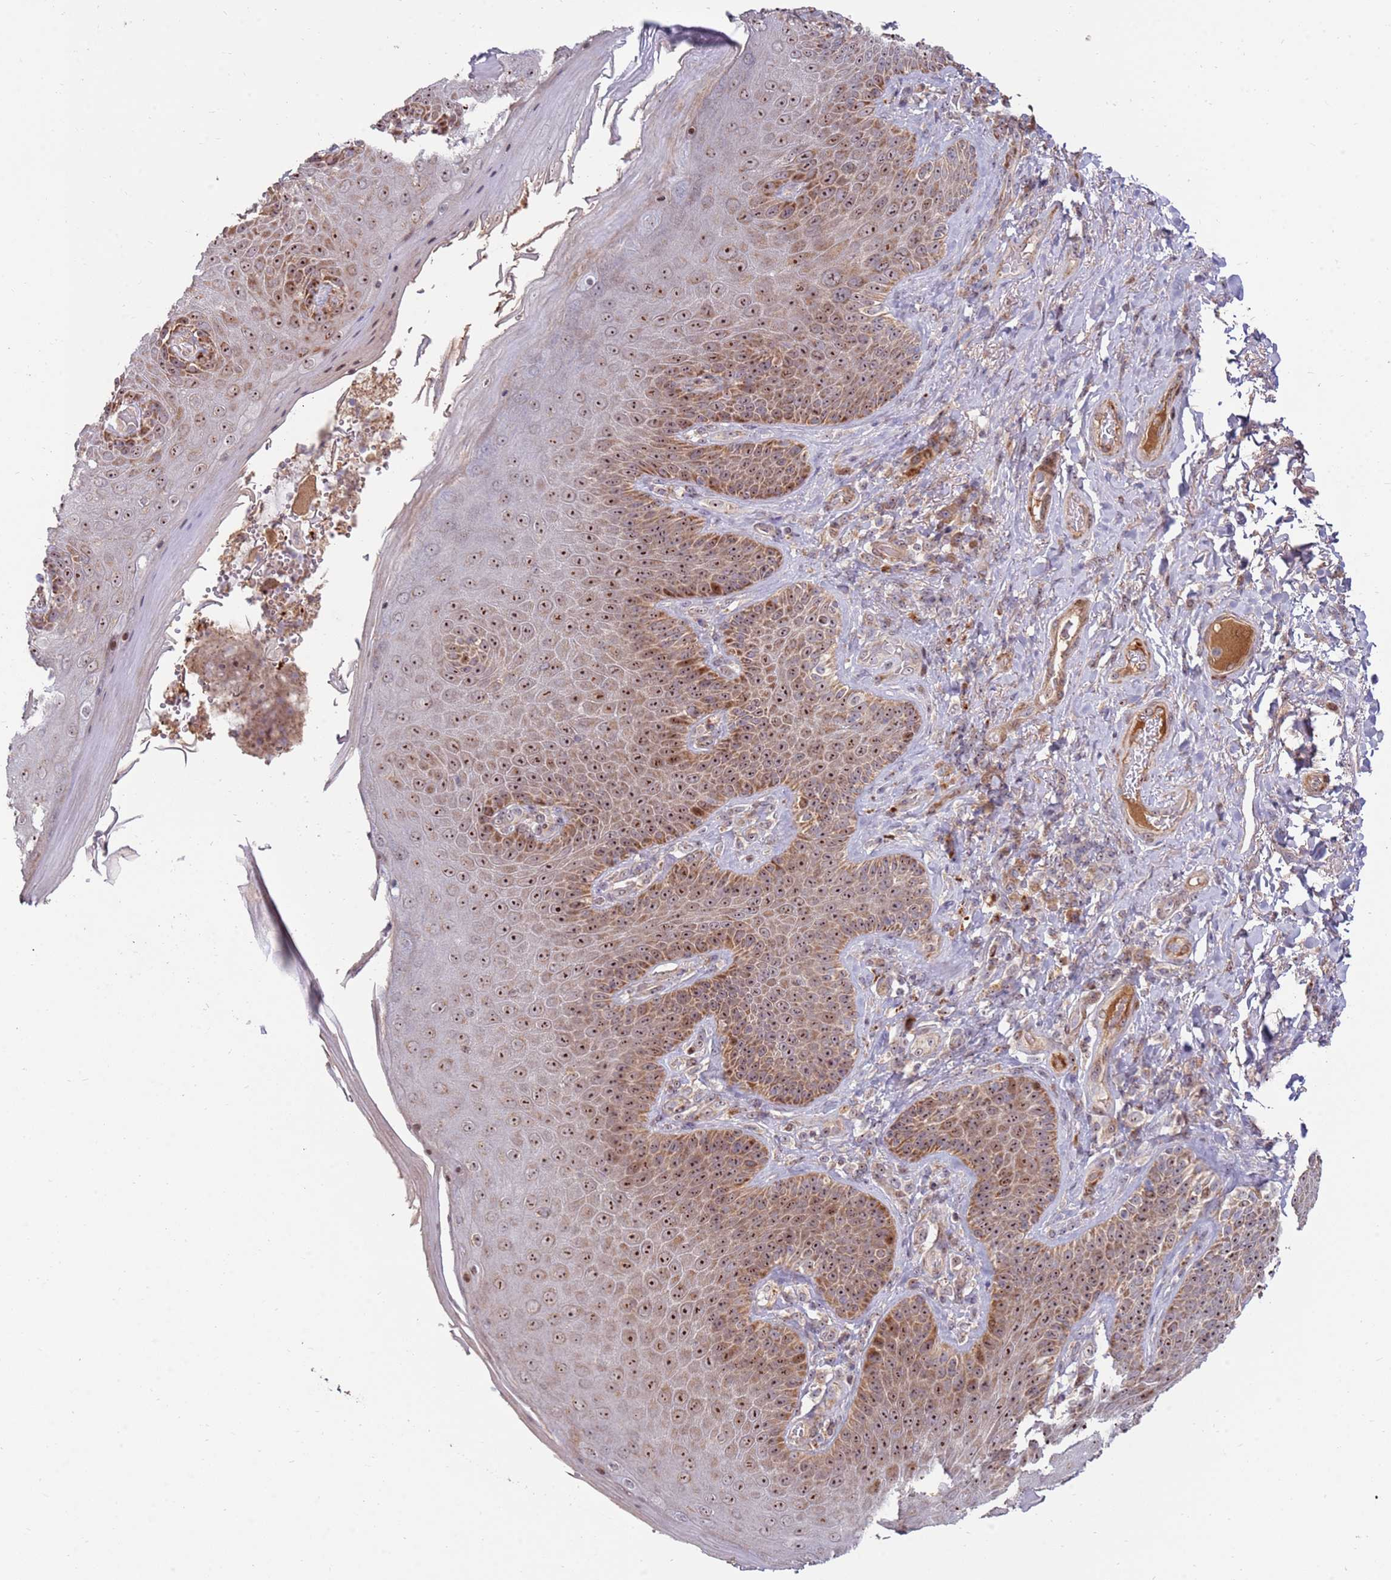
{"staining": {"intensity": "strong", "quantity": ">75%", "location": "cytoplasmic/membranous,nuclear"}, "tissue": "skin", "cell_type": "Epidermal cells", "image_type": "normal", "snomed": [{"axis": "morphology", "description": "Normal tissue, NOS"}, {"axis": "topography", "description": "Anal"}], "caption": "Skin stained with DAB IHC shows high levels of strong cytoplasmic/membranous,nuclear positivity in approximately >75% of epidermal cells.", "gene": "KIF25", "patient": {"sex": "female", "age": 89}}